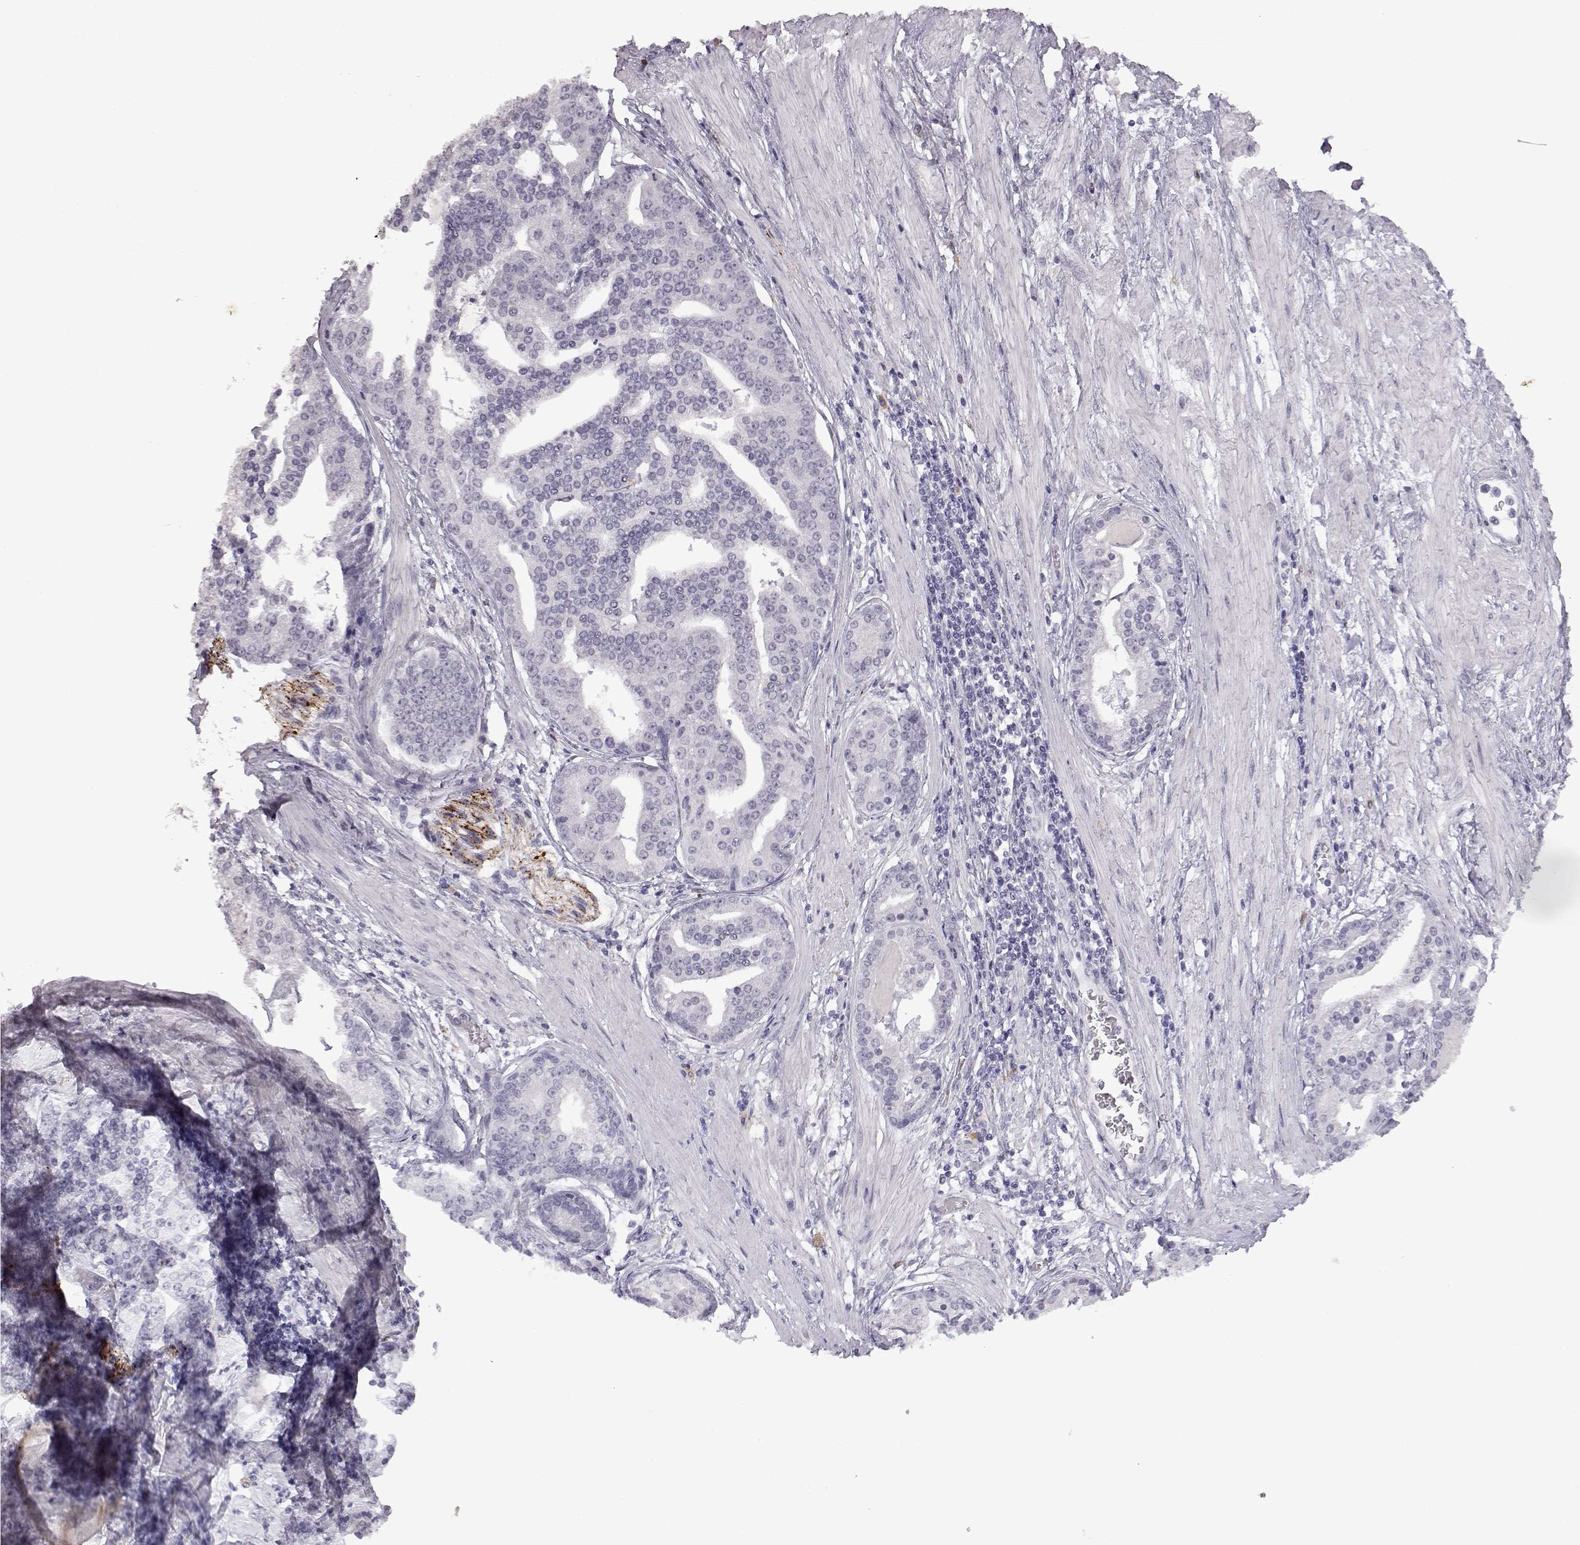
{"staining": {"intensity": "negative", "quantity": "none", "location": "none"}, "tissue": "prostate cancer", "cell_type": "Tumor cells", "image_type": "cancer", "snomed": [{"axis": "morphology", "description": "Adenocarcinoma, NOS"}, {"axis": "topography", "description": "Prostate and seminal vesicle, NOS"}, {"axis": "topography", "description": "Prostate"}], "caption": "Tumor cells are negative for protein expression in human adenocarcinoma (prostate). (DAB IHC with hematoxylin counter stain).", "gene": "VGF", "patient": {"sex": "male", "age": 44}}